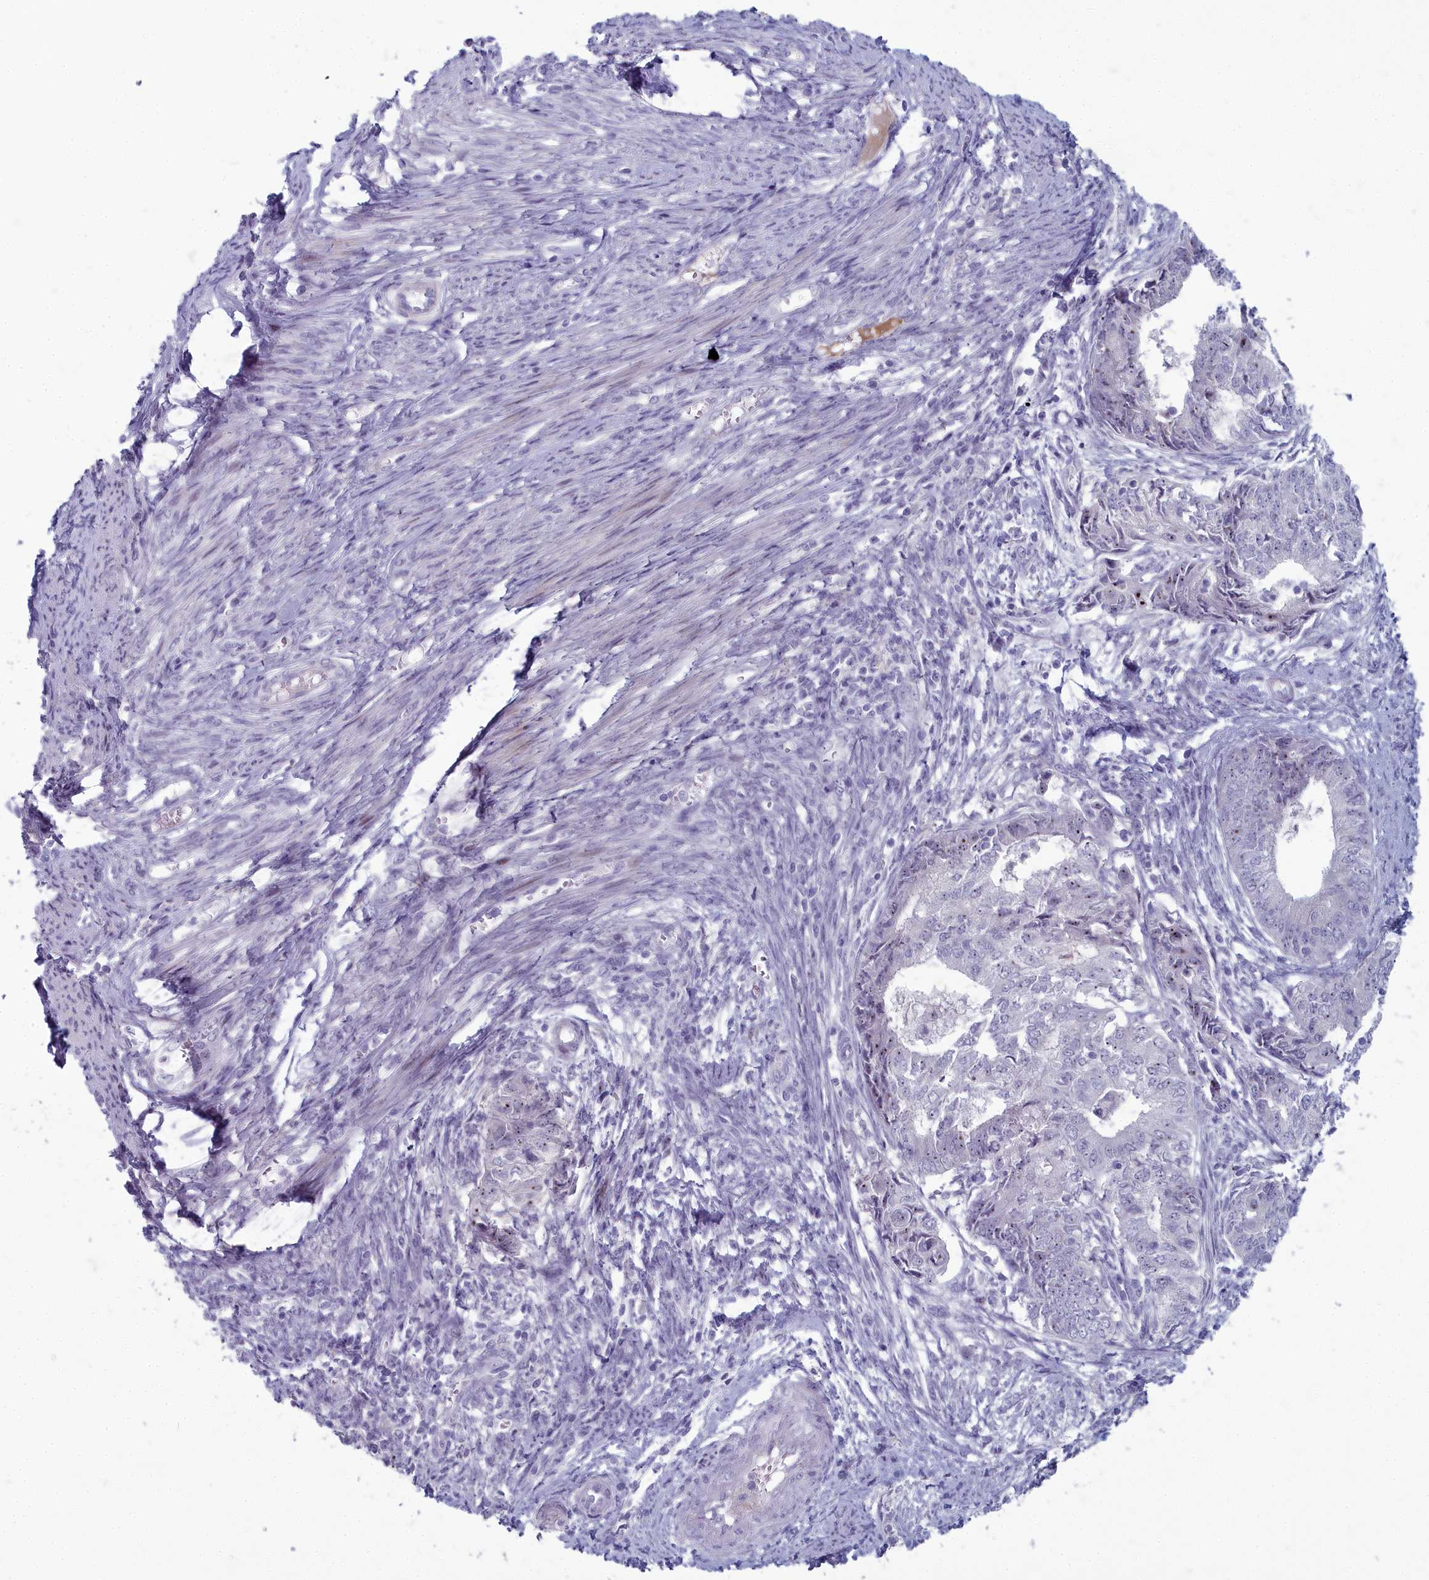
{"staining": {"intensity": "negative", "quantity": "none", "location": "none"}, "tissue": "endometrial cancer", "cell_type": "Tumor cells", "image_type": "cancer", "snomed": [{"axis": "morphology", "description": "Adenocarcinoma, NOS"}, {"axis": "topography", "description": "Endometrium"}], "caption": "IHC photomicrograph of human endometrial cancer (adenocarcinoma) stained for a protein (brown), which displays no staining in tumor cells.", "gene": "INSYN2A", "patient": {"sex": "female", "age": 62}}